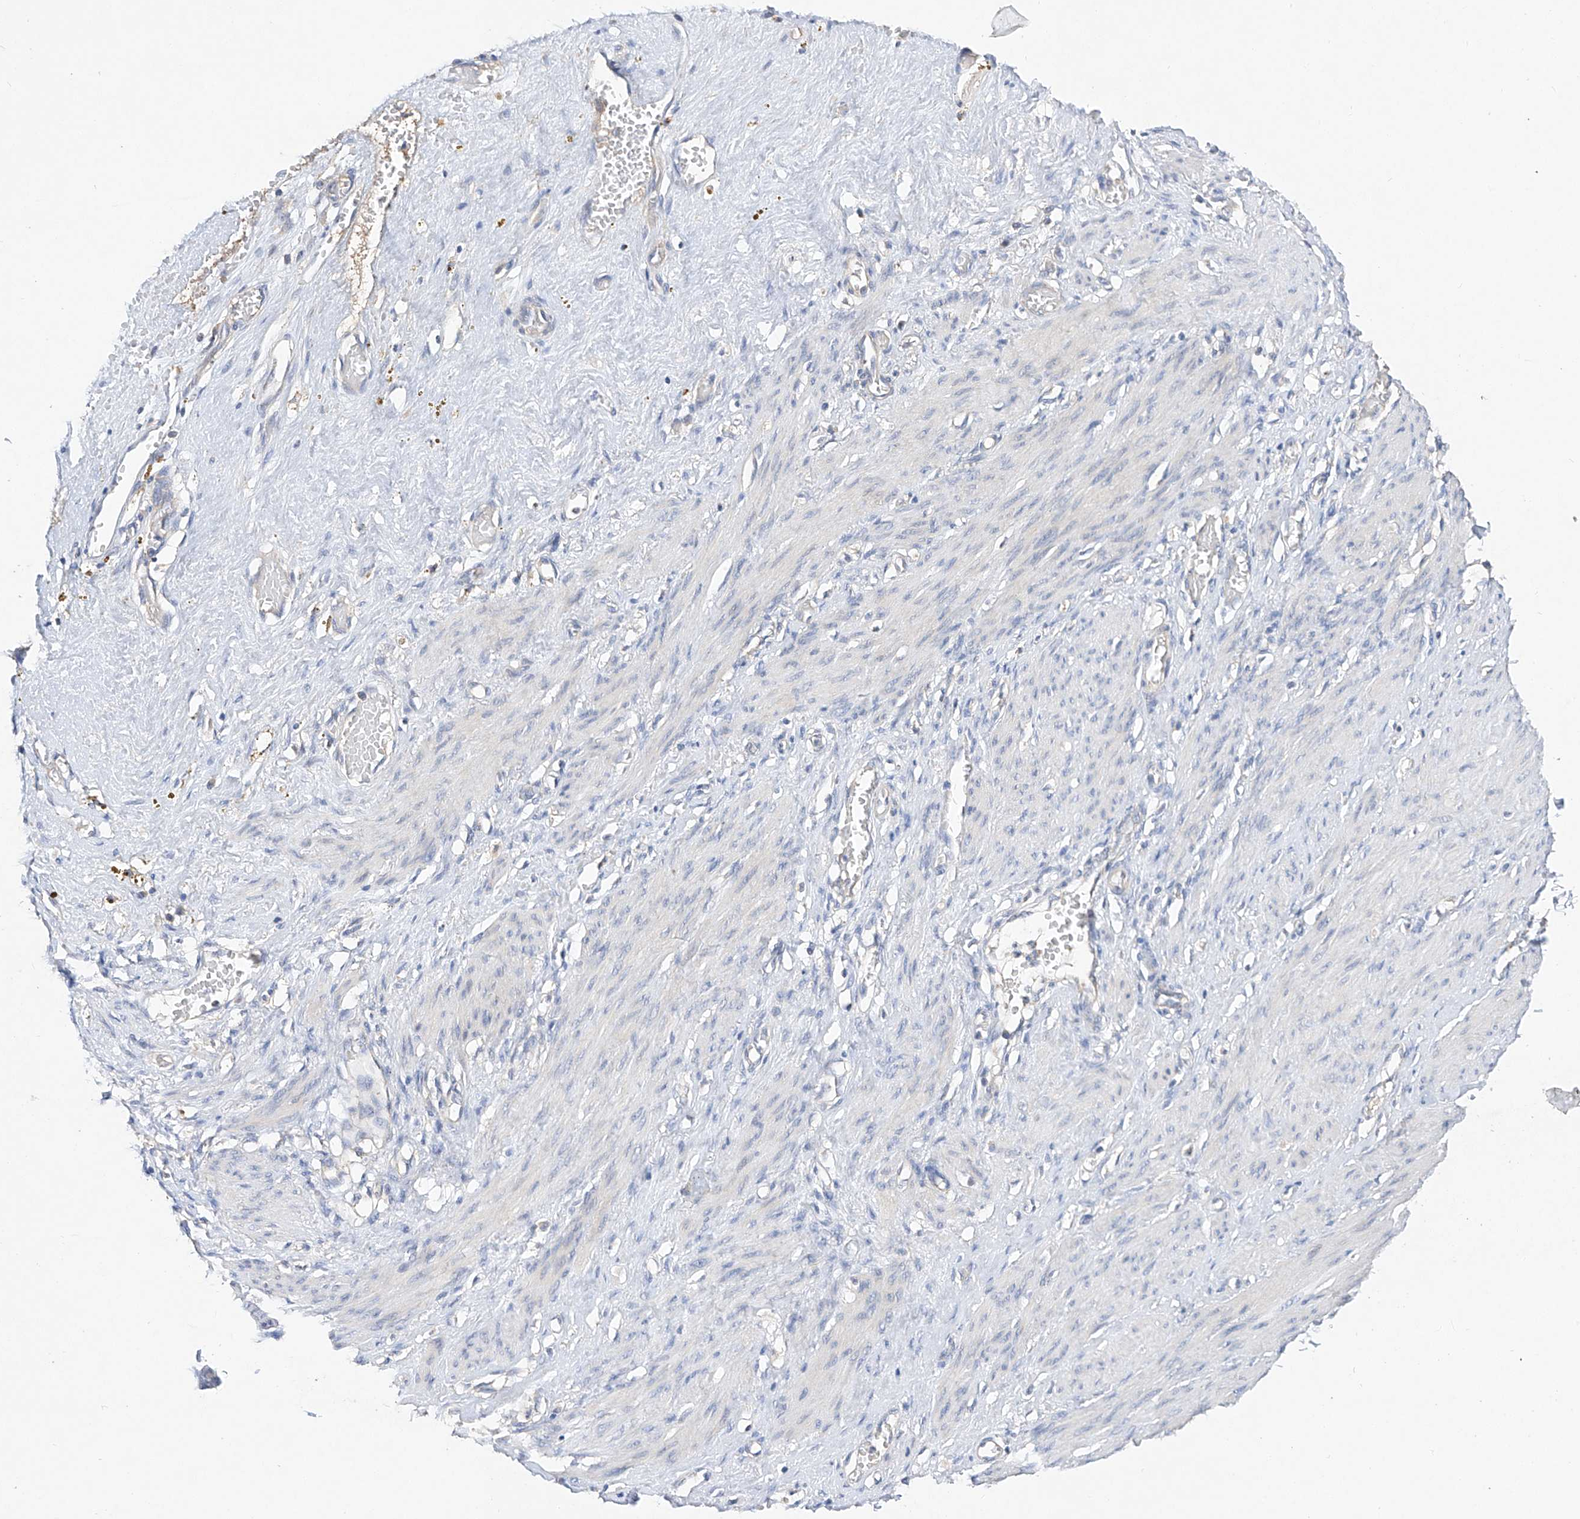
{"staining": {"intensity": "negative", "quantity": "none", "location": "none"}, "tissue": "smooth muscle", "cell_type": "Smooth muscle cells", "image_type": "normal", "snomed": [{"axis": "morphology", "description": "Normal tissue, NOS"}, {"axis": "topography", "description": "Endometrium"}], "caption": "Immunohistochemistry (IHC) image of benign smooth muscle: human smooth muscle stained with DAB displays no significant protein expression in smooth muscle cells.", "gene": "AMD1", "patient": {"sex": "female", "age": 33}}